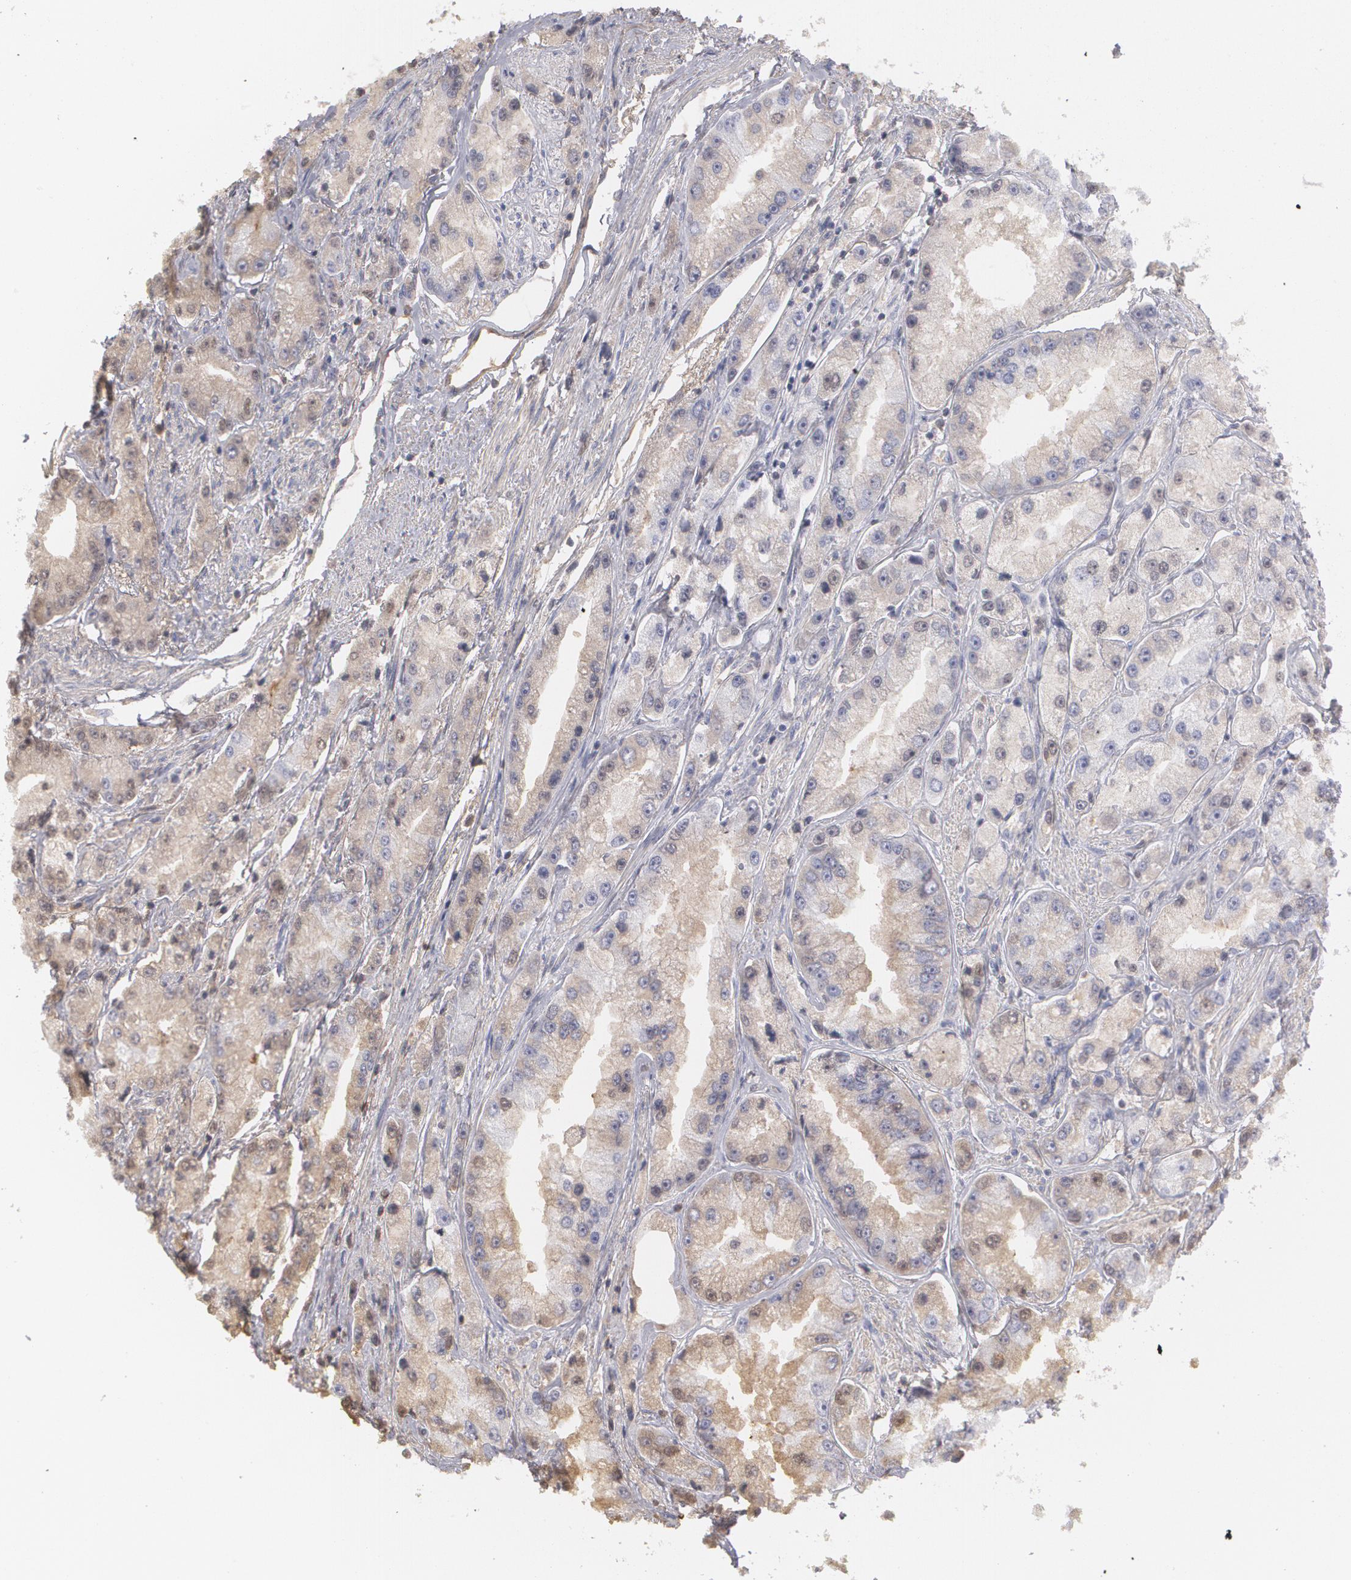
{"staining": {"intensity": "weak", "quantity": "25%-75%", "location": "cytoplasmic/membranous"}, "tissue": "prostate cancer", "cell_type": "Tumor cells", "image_type": "cancer", "snomed": [{"axis": "morphology", "description": "Adenocarcinoma, Medium grade"}, {"axis": "topography", "description": "Prostate"}], "caption": "High-power microscopy captured an IHC image of prostate cancer (adenocarcinoma (medium-grade)), revealing weak cytoplasmic/membranous staining in about 25%-75% of tumor cells.", "gene": "SERPINA1", "patient": {"sex": "male", "age": 72}}